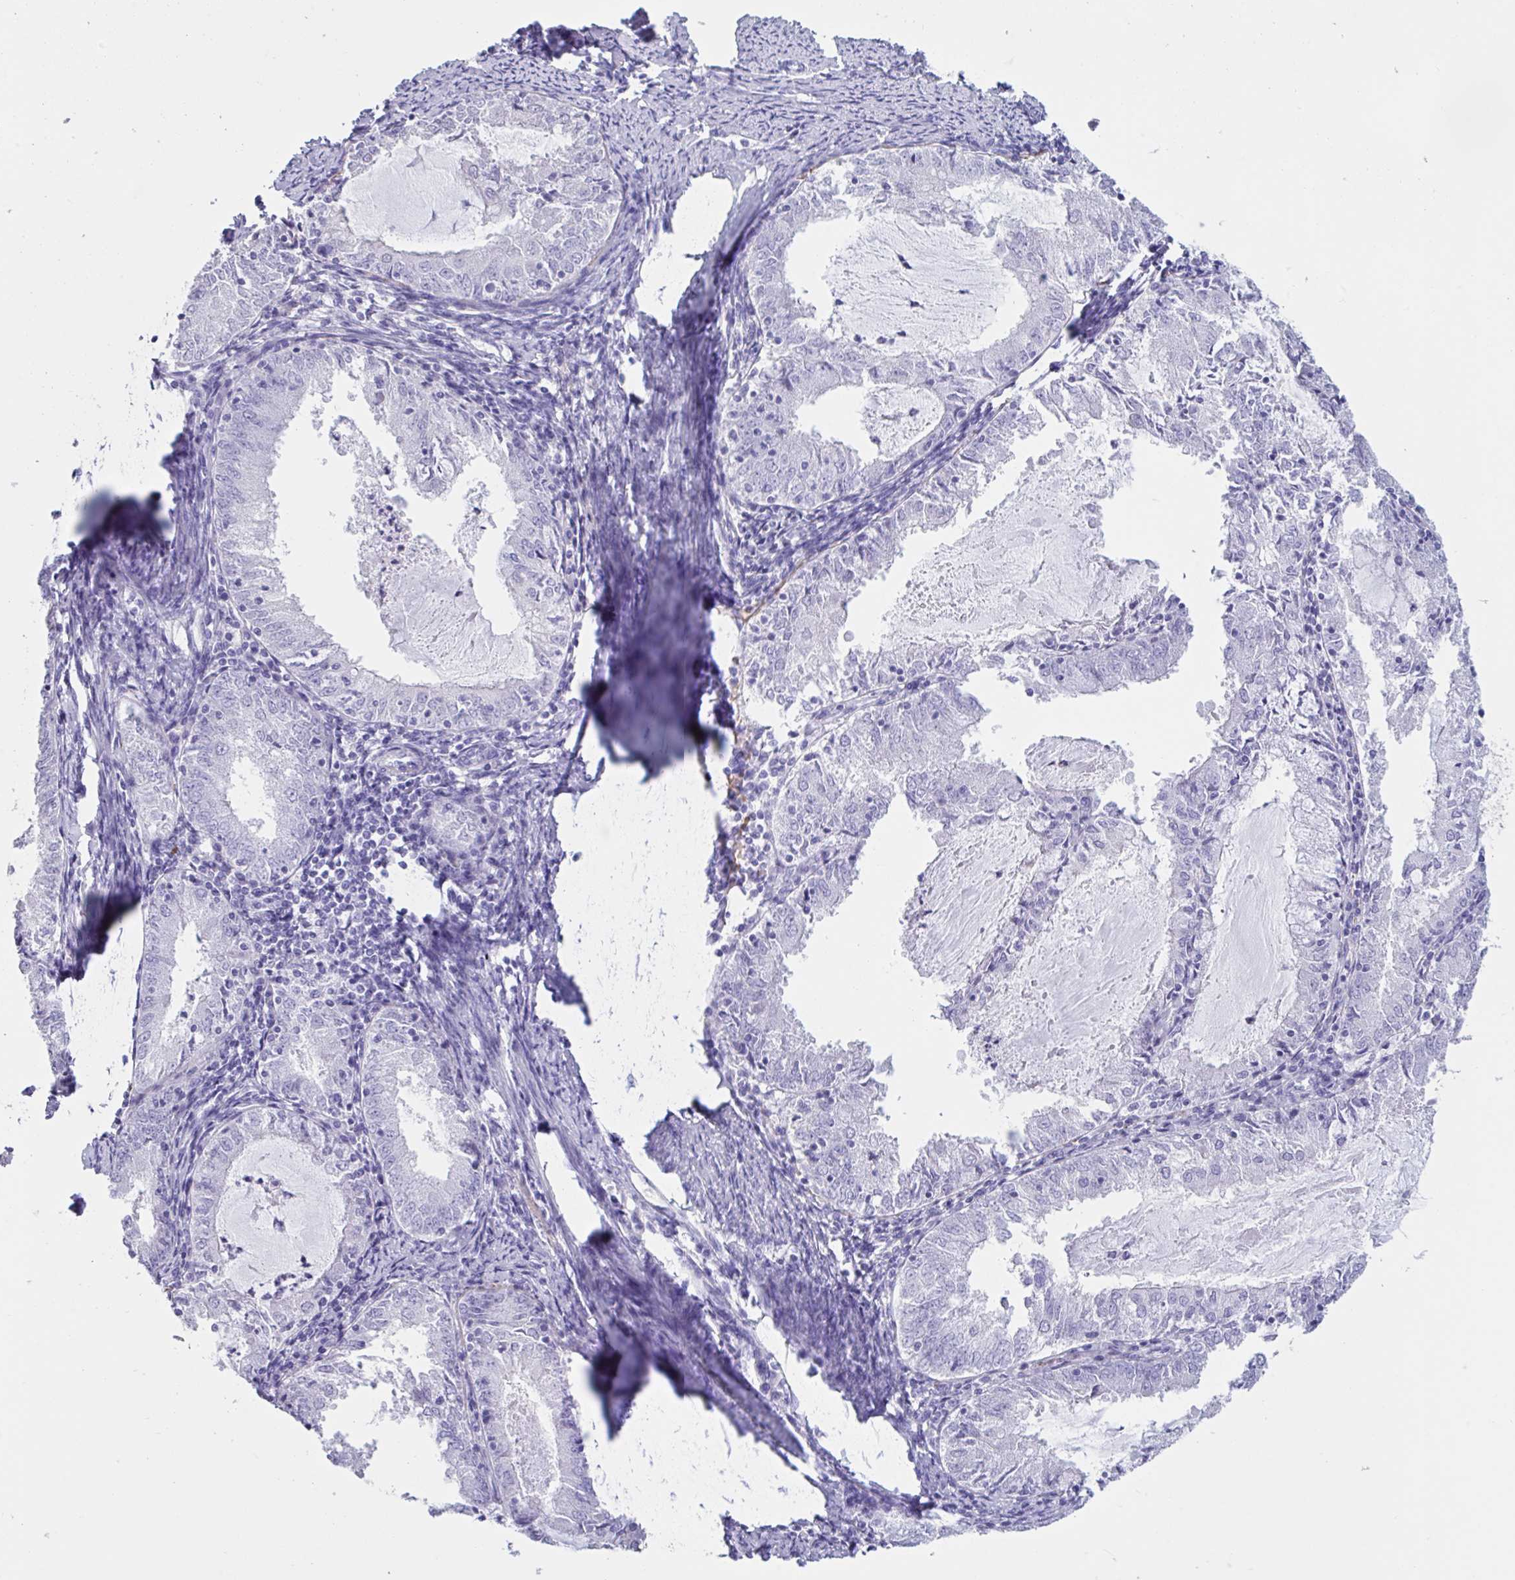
{"staining": {"intensity": "negative", "quantity": "none", "location": "none"}, "tissue": "endometrial cancer", "cell_type": "Tumor cells", "image_type": "cancer", "snomed": [{"axis": "morphology", "description": "Adenocarcinoma, NOS"}, {"axis": "topography", "description": "Endometrium"}], "caption": "An immunohistochemistry histopathology image of endometrial cancer (adenocarcinoma) is shown. There is no staining in tumor cells of endometrial cancer (adenocarcinoma).", "gene": "TNNC1", "patient": {"sex": "female", "age": 57}}